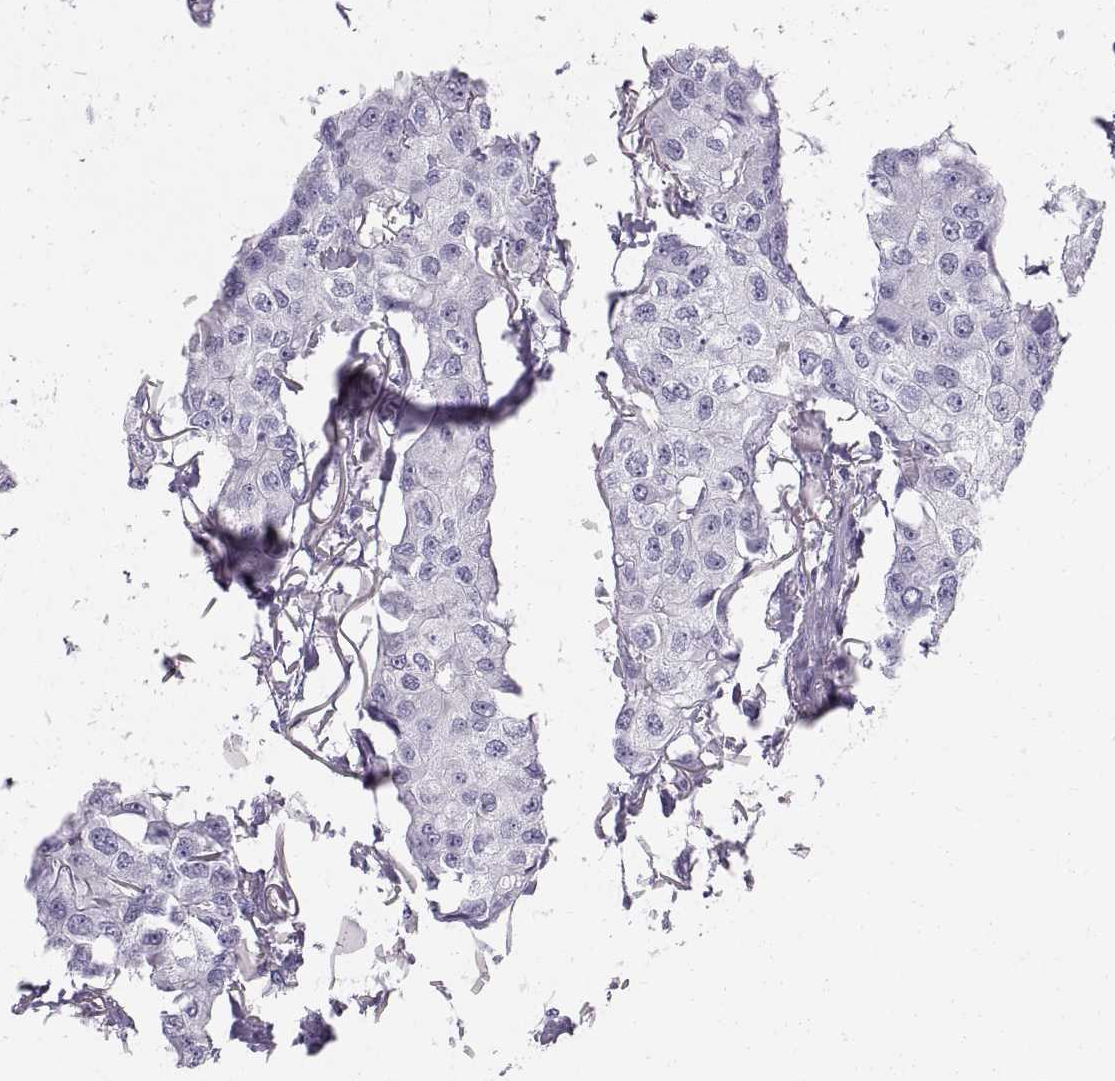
{"staining": {"intensity": "negative", "quantity": "none", "location": "none"}, "tissue": "breast cancer", "cell_type": "Tumor cells", "image_type": "cancer", "snomed": [{"axis": "morphology", "description": "Duct carcinoma"}, {"axis": "topography", "description": "Breast"}], "caption": "There is no significant staining in tumor cells of intraductal carcinoma (breast). The staining was performed using DAB (3,3'-diaminobenzidine) to visualize the protein expression in brown, while the nuclei were stained in blue with hematoxylin (Magnification: 20x).", "gene": "SLC22A6", "patient": {"sex": "female", "age": 80}}